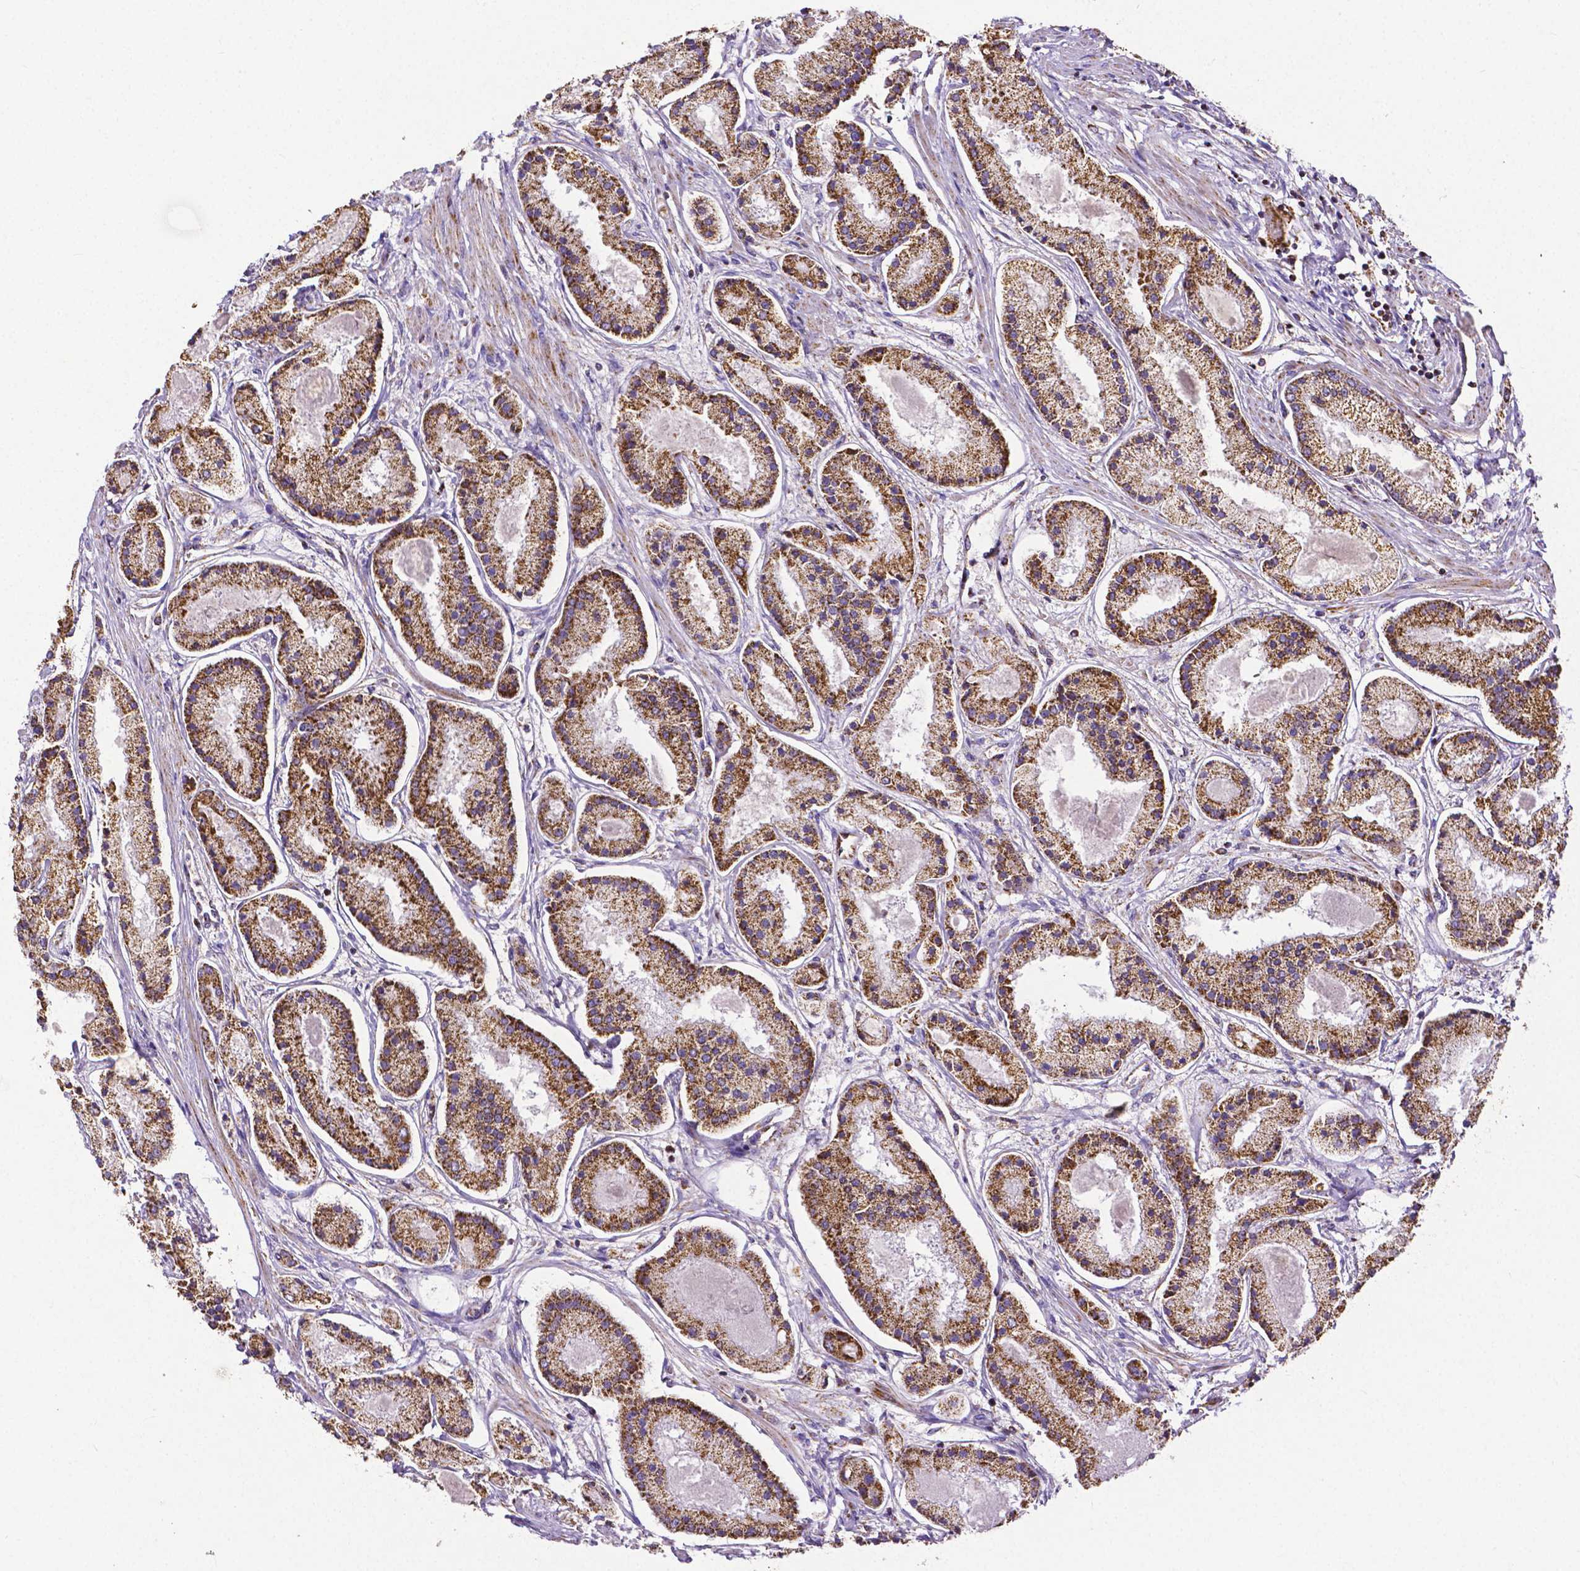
{"staining": {"intensity": "moderate", "quantity": ">75%", "location": "cytoplasmic/membranous"}, "tissue": "prostate cancer", "cell_type": "Tumor cells", "image_type": "cancer", "snomed": [{"axis": "morphology", "description": "Adenocarcinoma, High grade"}, {"axis": "topography", "description": "Prostate"}], "caption": "A brown stain highlights moderate cytoplasmic/membranous positivity of a protein in prostate cancer (adenocarcinoma (high-grade)) tumor cells.", "gene": "MACC1", "patient": {"sex": "male", "age": 67}}